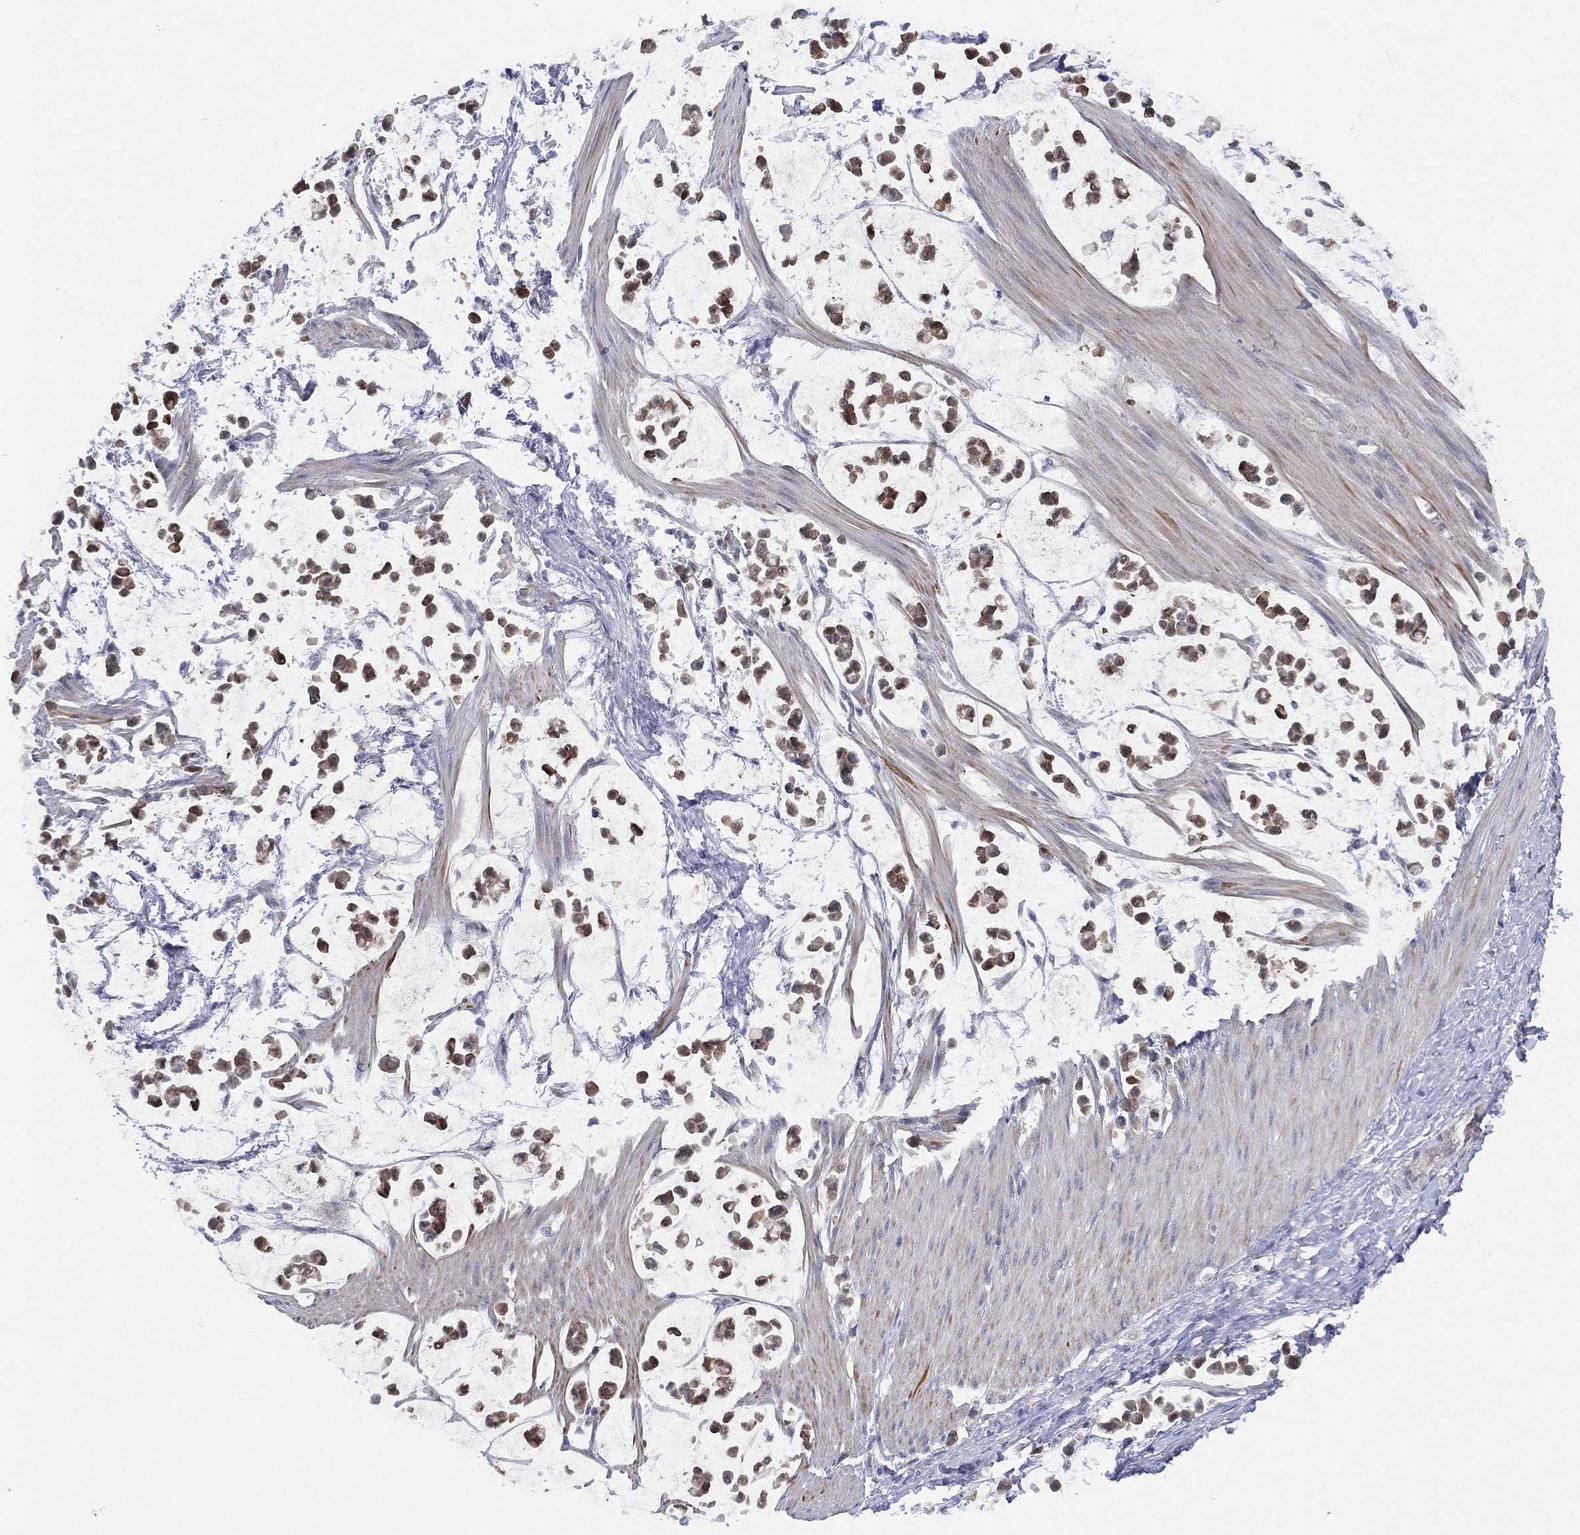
{"staining": {"intensity": "moderate", "quantity": "25%-75%", "location": "cytoplasmic/membranous,nuclear"}, "tissue": "stomach cancer", "cell_type": "Tumor cells", "image_type": "cancer", "snomed": [{"axis": "morphology", "description": "Adenocarcinoma, NOS"}, {"axis": "topography", "description": "Stomach"}], "caption": "Tumor cells demonstrate medium levels of moderate cytoplasmic/membranous and nuclear staining in approximately 25%-75% of cells in stomach adenocarcinoma. The staining was performed using DAB to visualize the protein expression in brown, while the nuclei were stained in blue with hematoxylin (Magnification: 20x).", "gene": "DDAH1", "patient": {"sex": "male", "age": 82}}